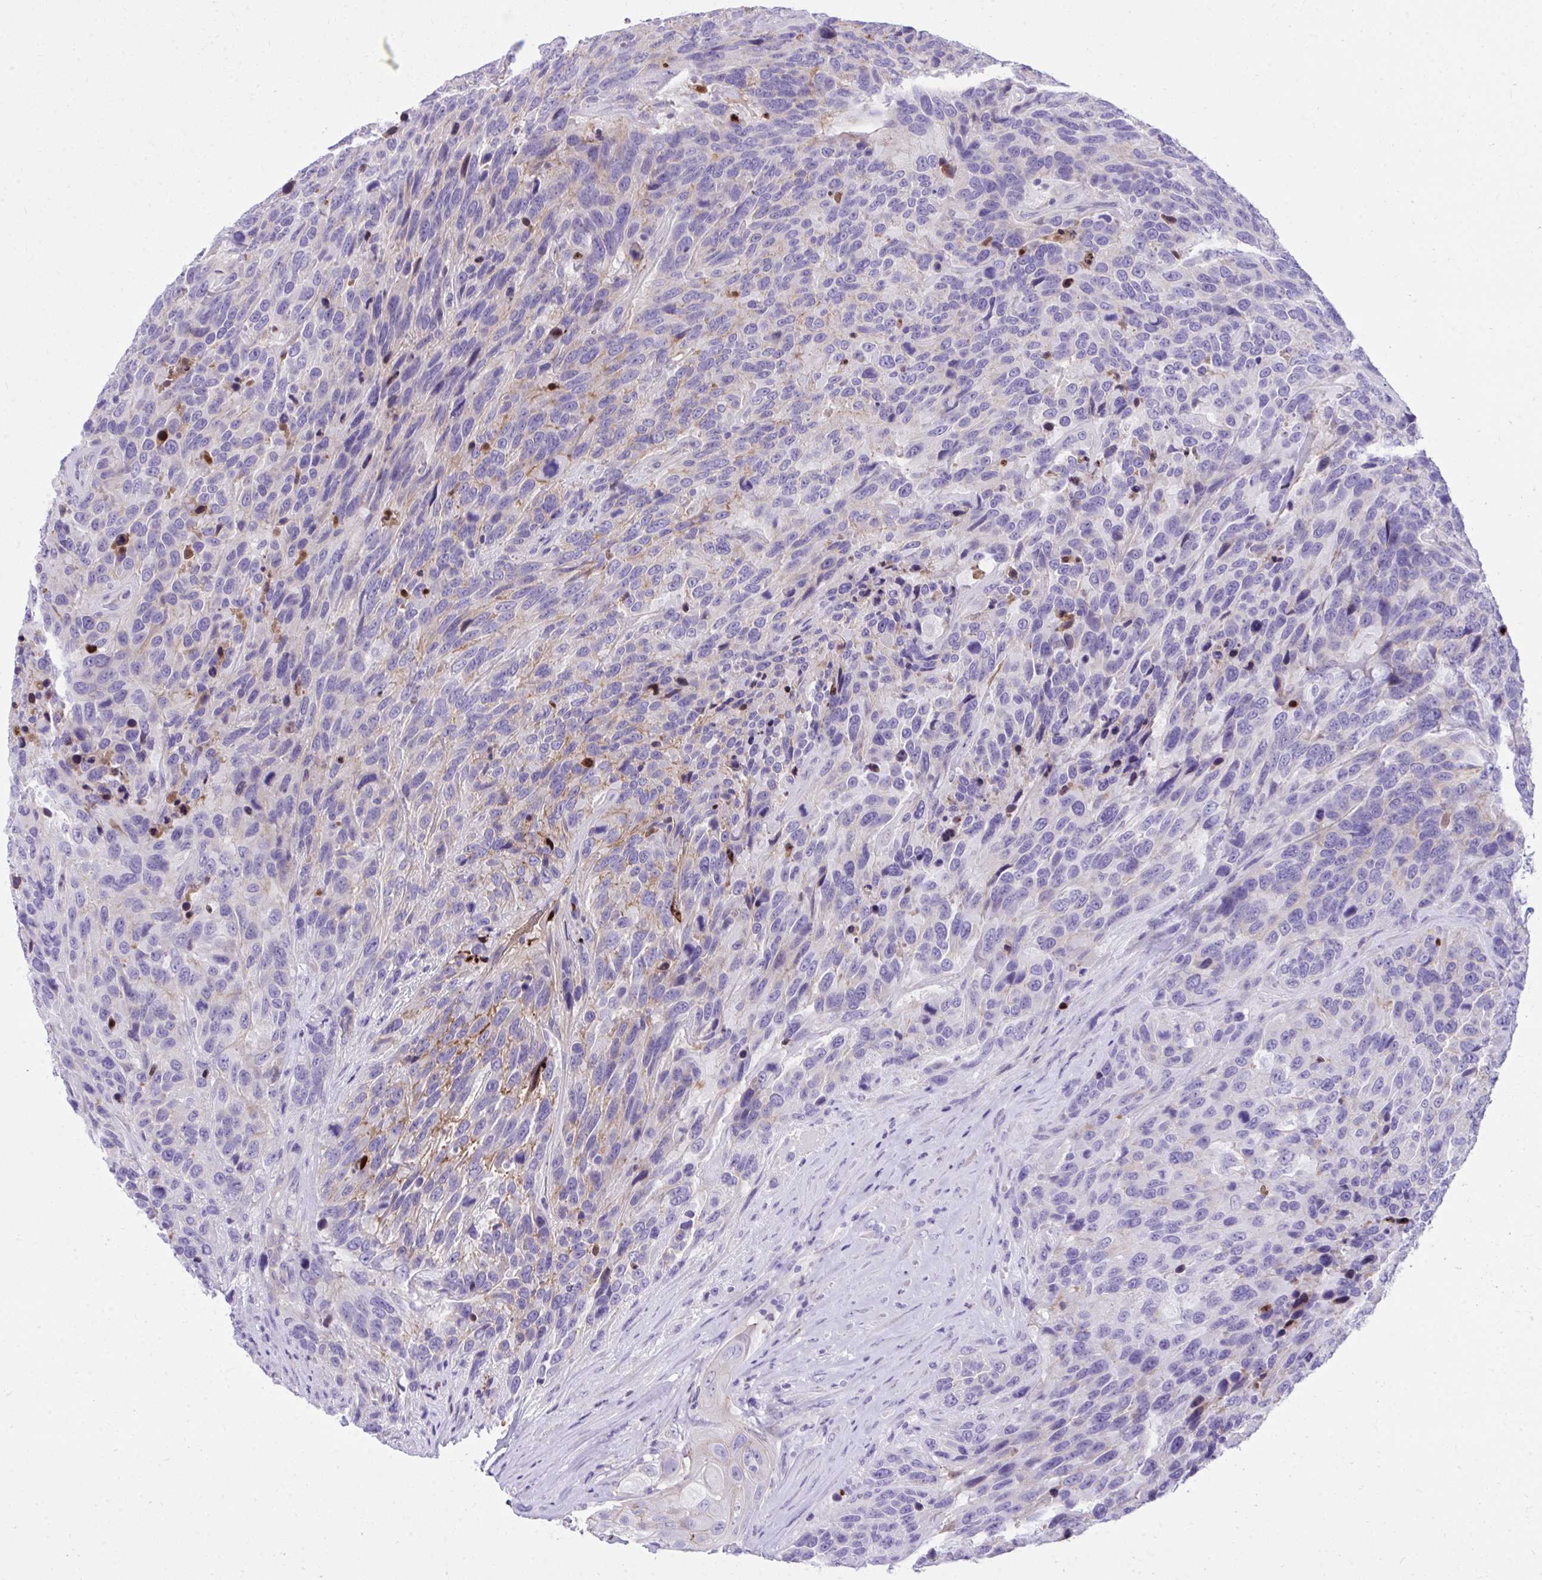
{"staining": {"intensity": "negative", "quantity": "none", "location": "none"}, "tissue": "urothelial cancer", "cell_type": "Tumor cells", "image_type": "cancer", "snomed": [{"axis": "morphology", "description": "Urothelial carcinoma, High grade"}, {"axis": "topography", "description": "Urinary bladder"}], "caption": "Immunohistochemical staining of high-grade urothelial carcinoma shows no significant positivity in tumor cells.", "gene": "HRG", "patient": {"sex": "female", "age": 70}}